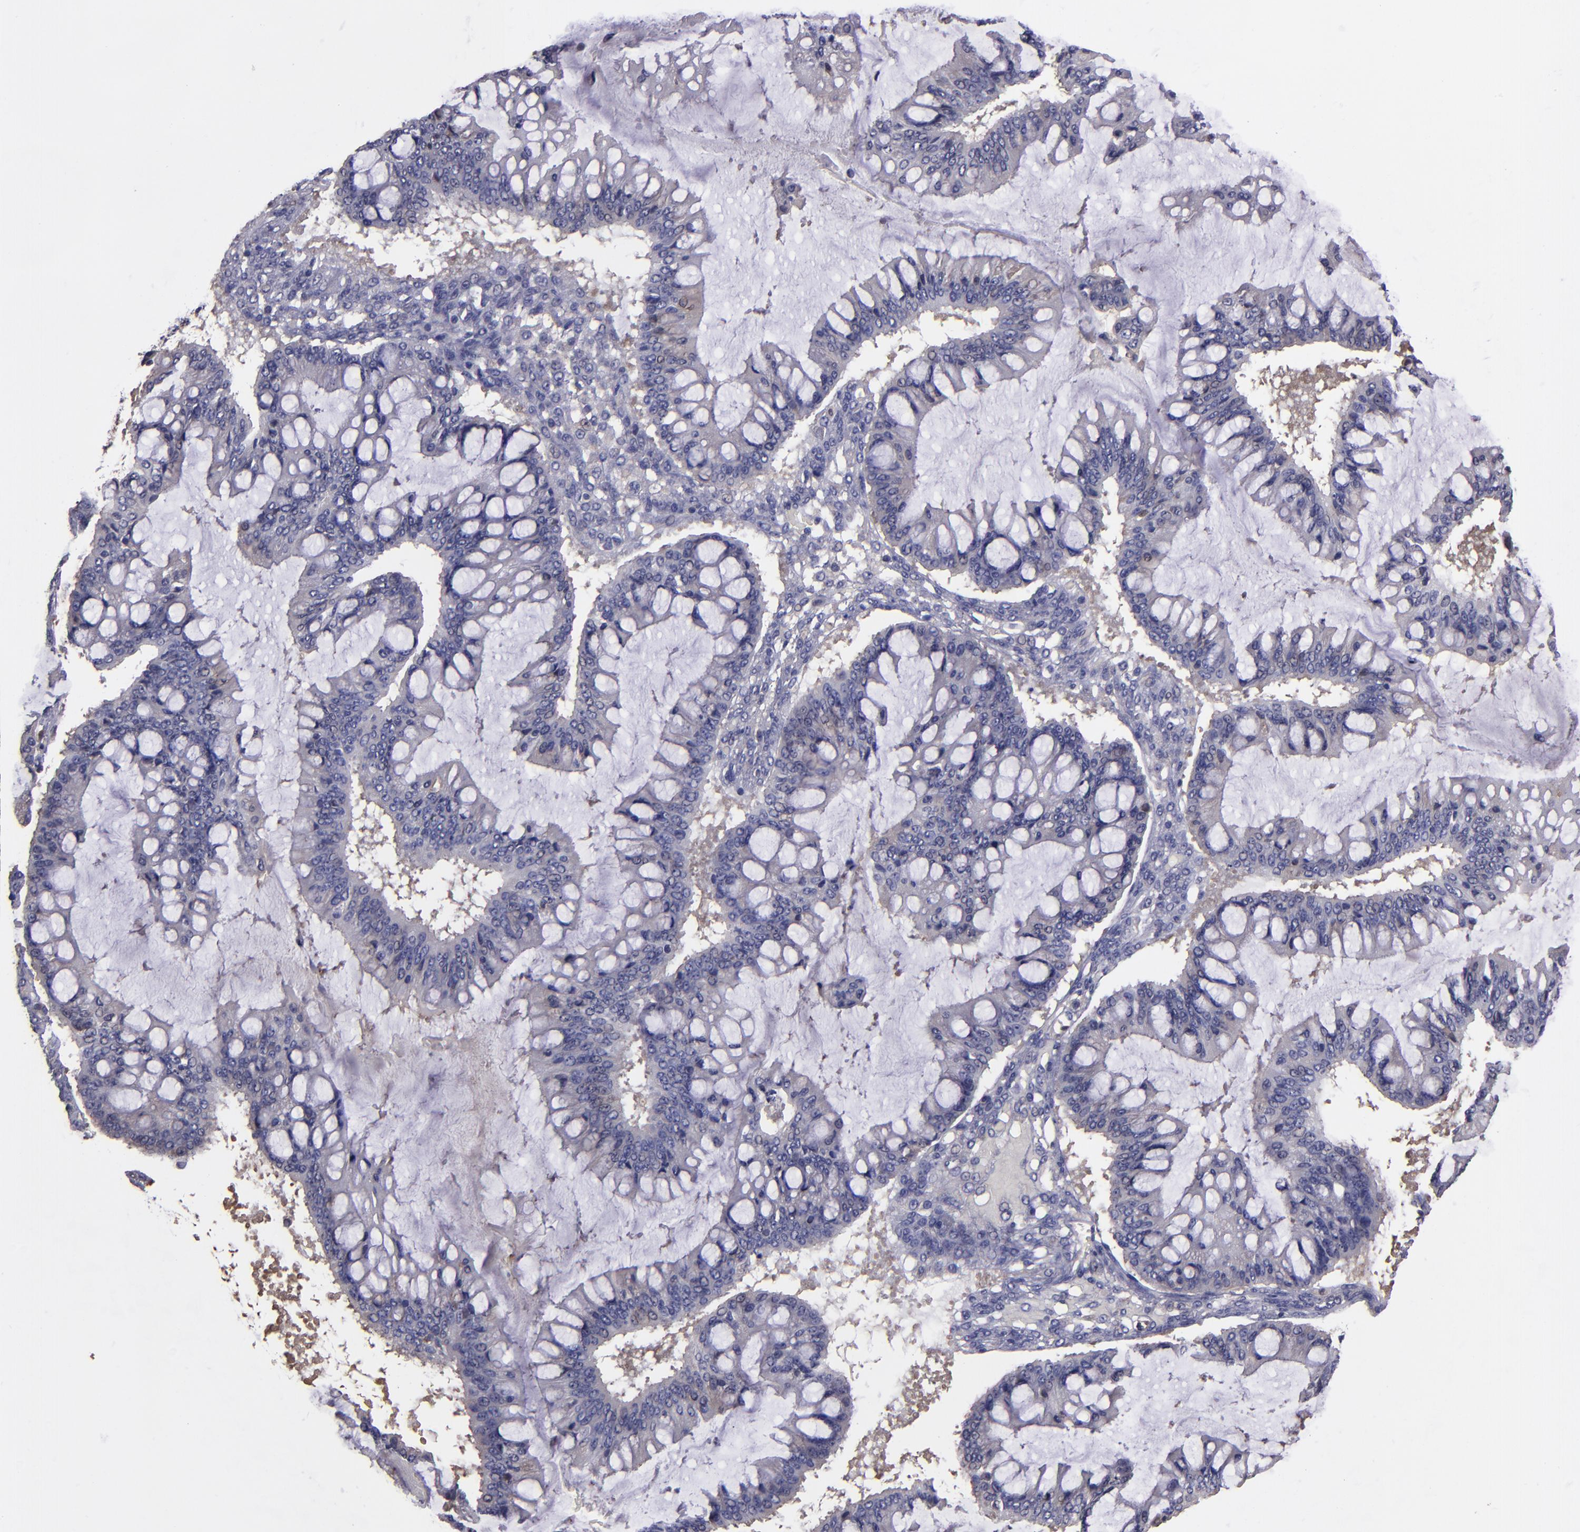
{"staining": {"intensity": "negative", "quantity": "none", "location": "none"}, "tissue": "ovarian cancer", "cell_type": "Tumor cells", "image_type": "cancer", "snomed": [{"axis": "morphology", "description": "Cystadenocarcinoma, mucinous, NOS"}, {"axis": "topography", "description": "Ovary"}], "caption": "High magnification brightfield microscopy of ovarian mucinous cystadenocarcinoma stained with DAB (brown) and counterstained with hematoxylin (blue): tumor cells show no significant positivity. (DAB (3,3'-diaminobenzidine) immunohistochemistry (IHC) visualized using brightfield microscopy, high magnification).", "gene": "CARS1", "patient": {"sex": "female", "age": 73}}